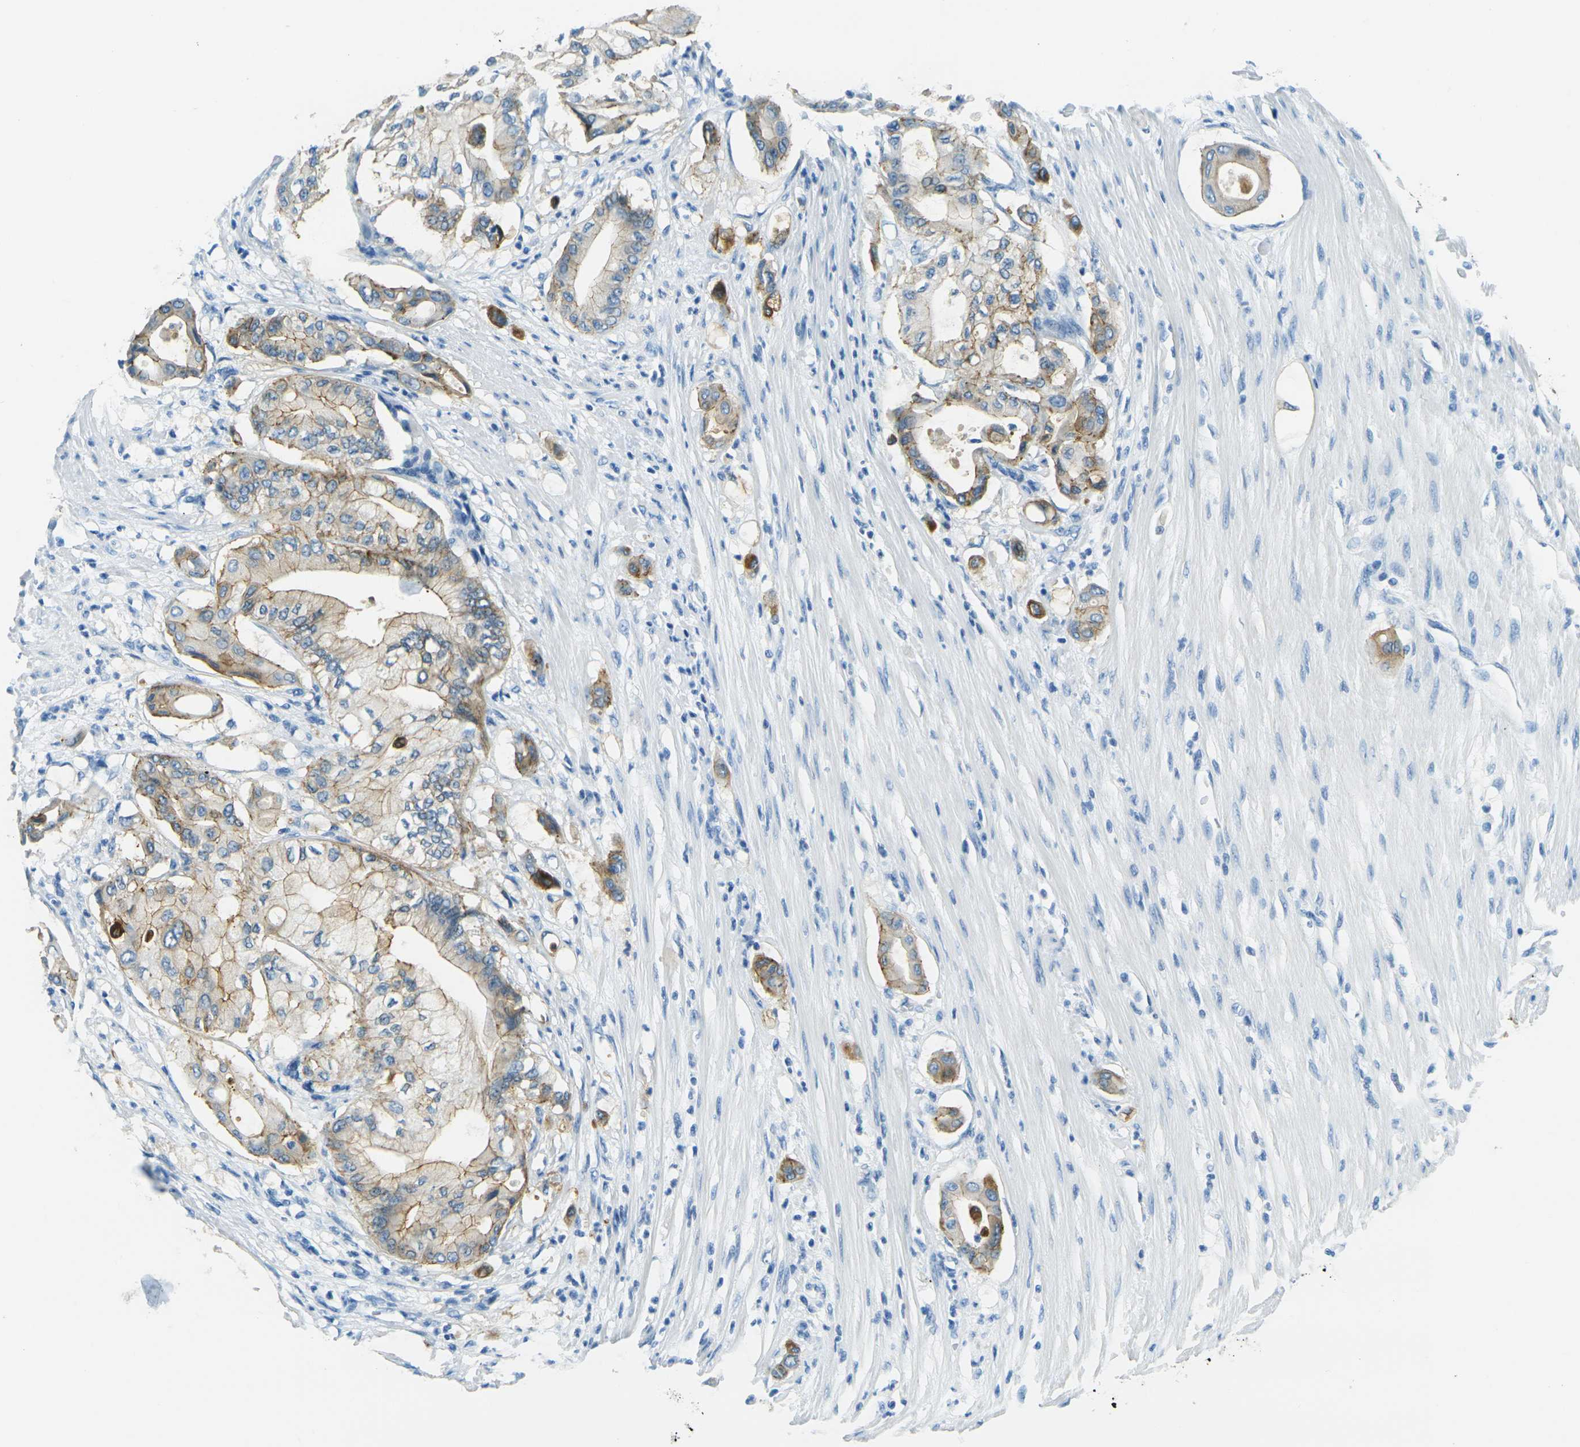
{"staining": {"intensity": "moderate", "quantity": "25%-75%", "location": "cytoplasmic/membranous"}, "tissue": "pancreatic cancer", "cell_type": "Tumor cells", "image_type": "cancer", "snomed": [{"axis": "morphology", "description": "Adenocarcinoma, NOS"}, {"axis": "morphology", "description": "Adenocarcinoma, metastatic, NOS"}, {"axis": "topography", "description": "Lymph node"}, {"axis": "topography", "description": "Pancreas"}, {"axis": "topography", "description": "Duodenum"}], "caption": "Moderate cytoplasmic/membranous expression for a protein is present in approximately 25%-75% of tumor cells of pancreatic metastatic adenocarcinoma using IHC.", "gene": "OCLN", "patient": {"sex": "female", "age": 64}}